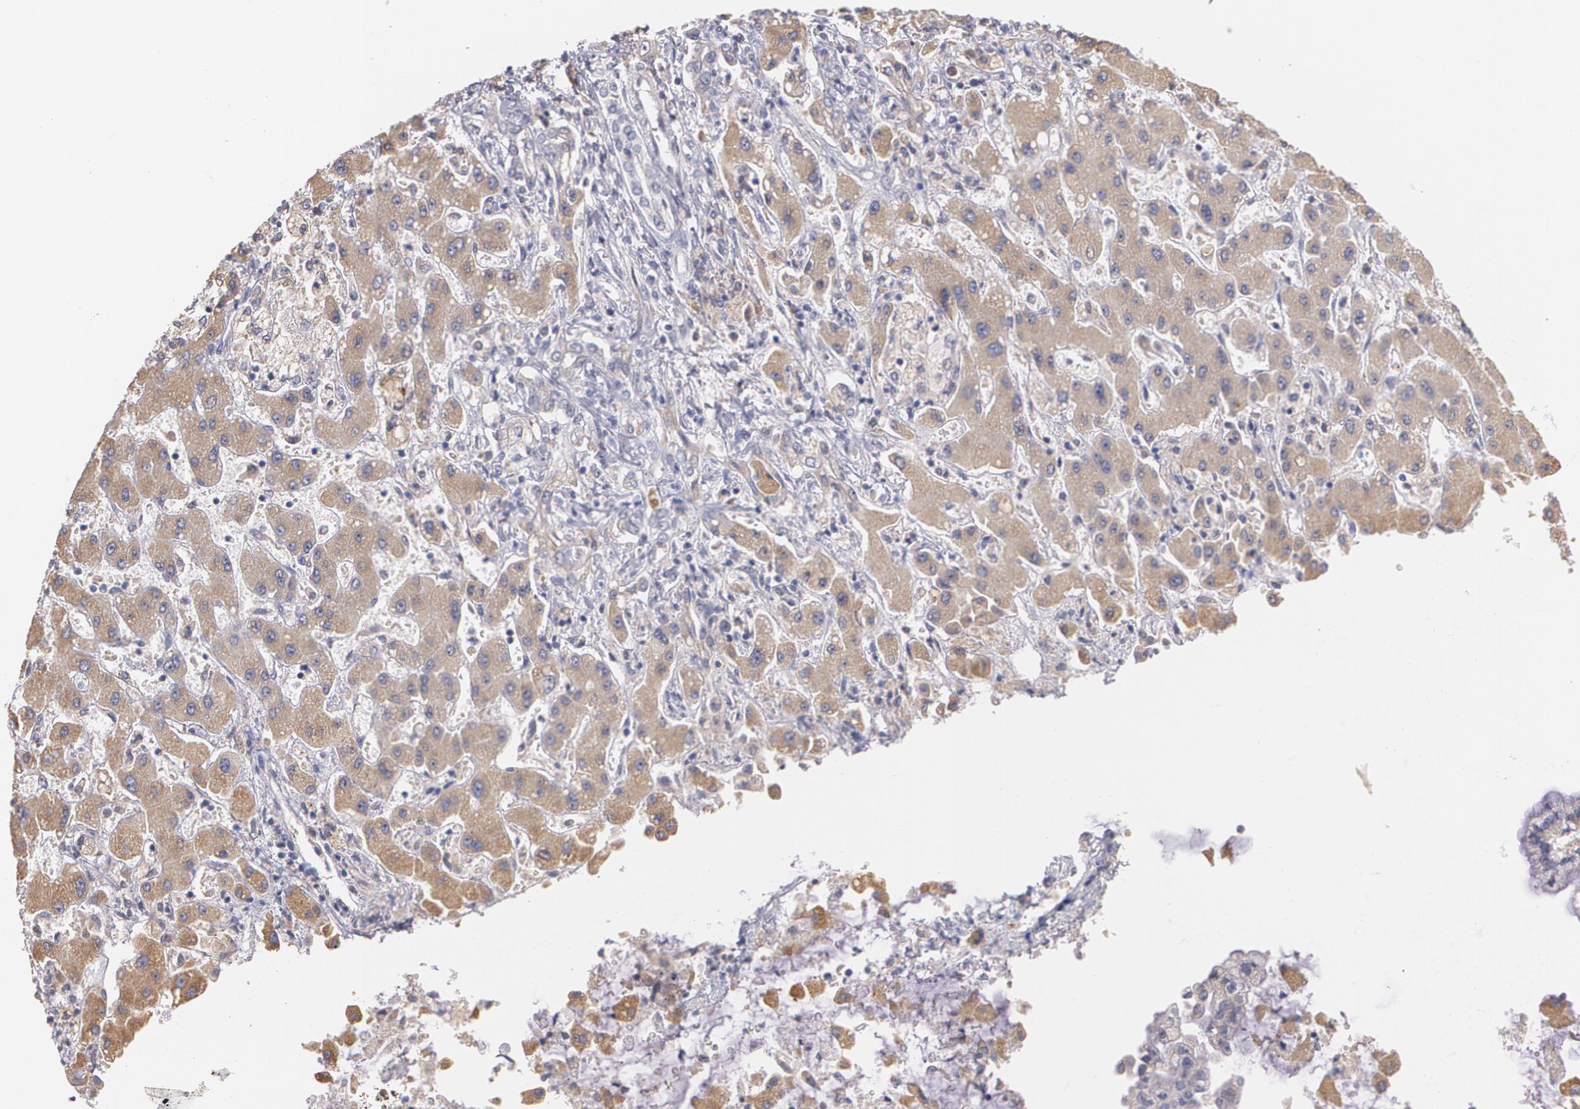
{"staining": {"intensity": "moderate", "quantity": ">75%", "location": "cytoplasmic/membranous"}, "tissue": "liver cancer", "cell_type": "Tumor cells", "image_type": "cancer", "snomed": [{"axis": "morphology", "description": "Cholangiocarcinoma"}, {"axis": "topography", "description": "Liver"}], "caption": "Human cholangiocarcinoma (liver) stained with a brown dye demonstrates moderate cytoplasmic/membranous positive staining in approximately >75% of tumor cells.", "gene": "AMBP", "patient": {"sex": "male", "age": 50}}